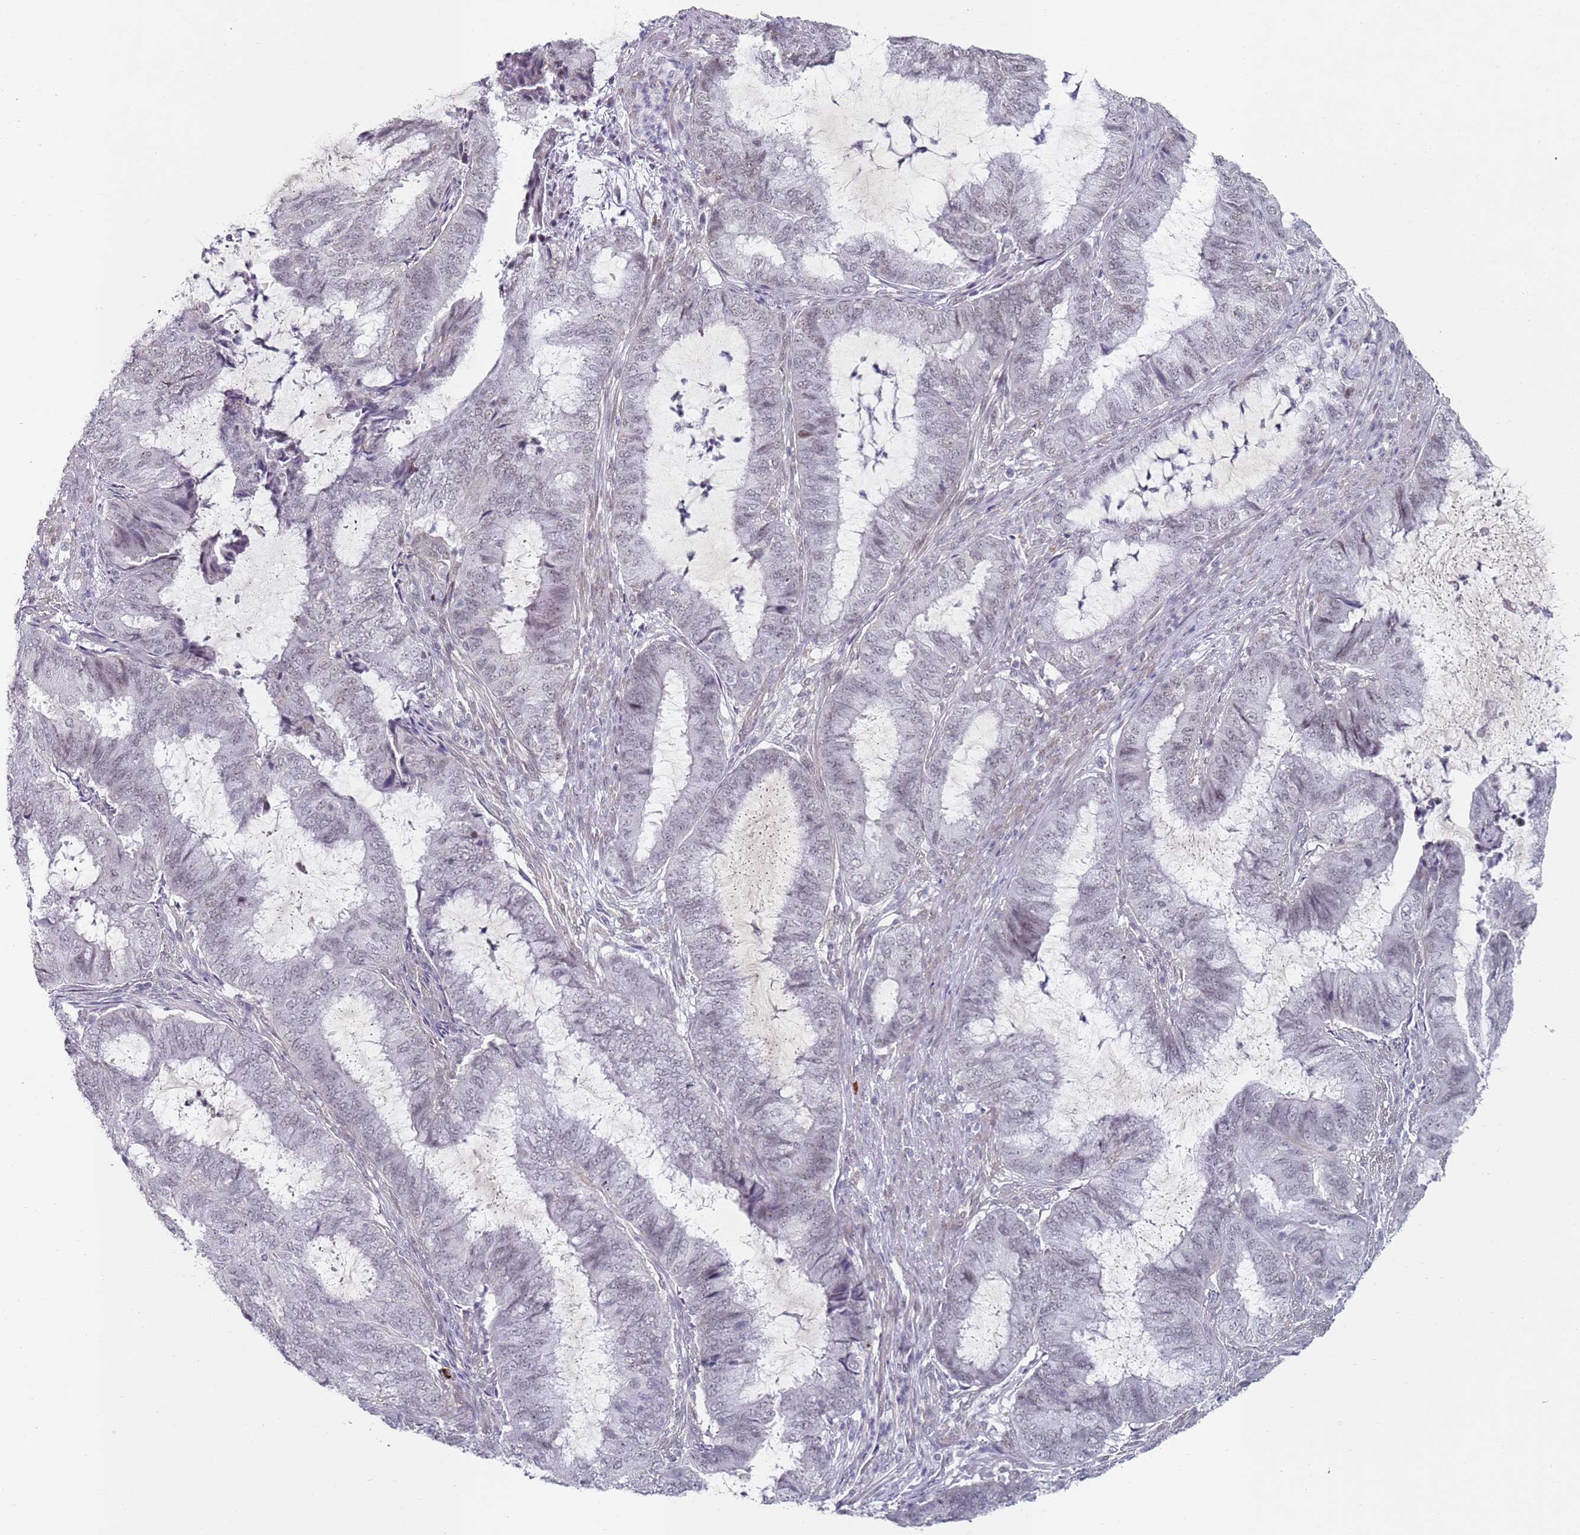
{"staining": {"intensity": "moderate", "quantity": "25%-75%", "location": "nuclear"}, "tissue": "endometrial cancer", "cell_type": "Tumor cells", "image_type": "cancer", "snomed": [{"axis": "morphology", "description": "Adenocarcinoma, NOS"}, {"axis": "topography", "description": "Endometrium"}], "caption": "Tumor cells show medium levels of moderate nuclear staining in approximately 25%-75% of cells in human adenocarcinoma (endometrial).", "gene": "ATF6B", "patient": {"sex": "female", "age": 51}}